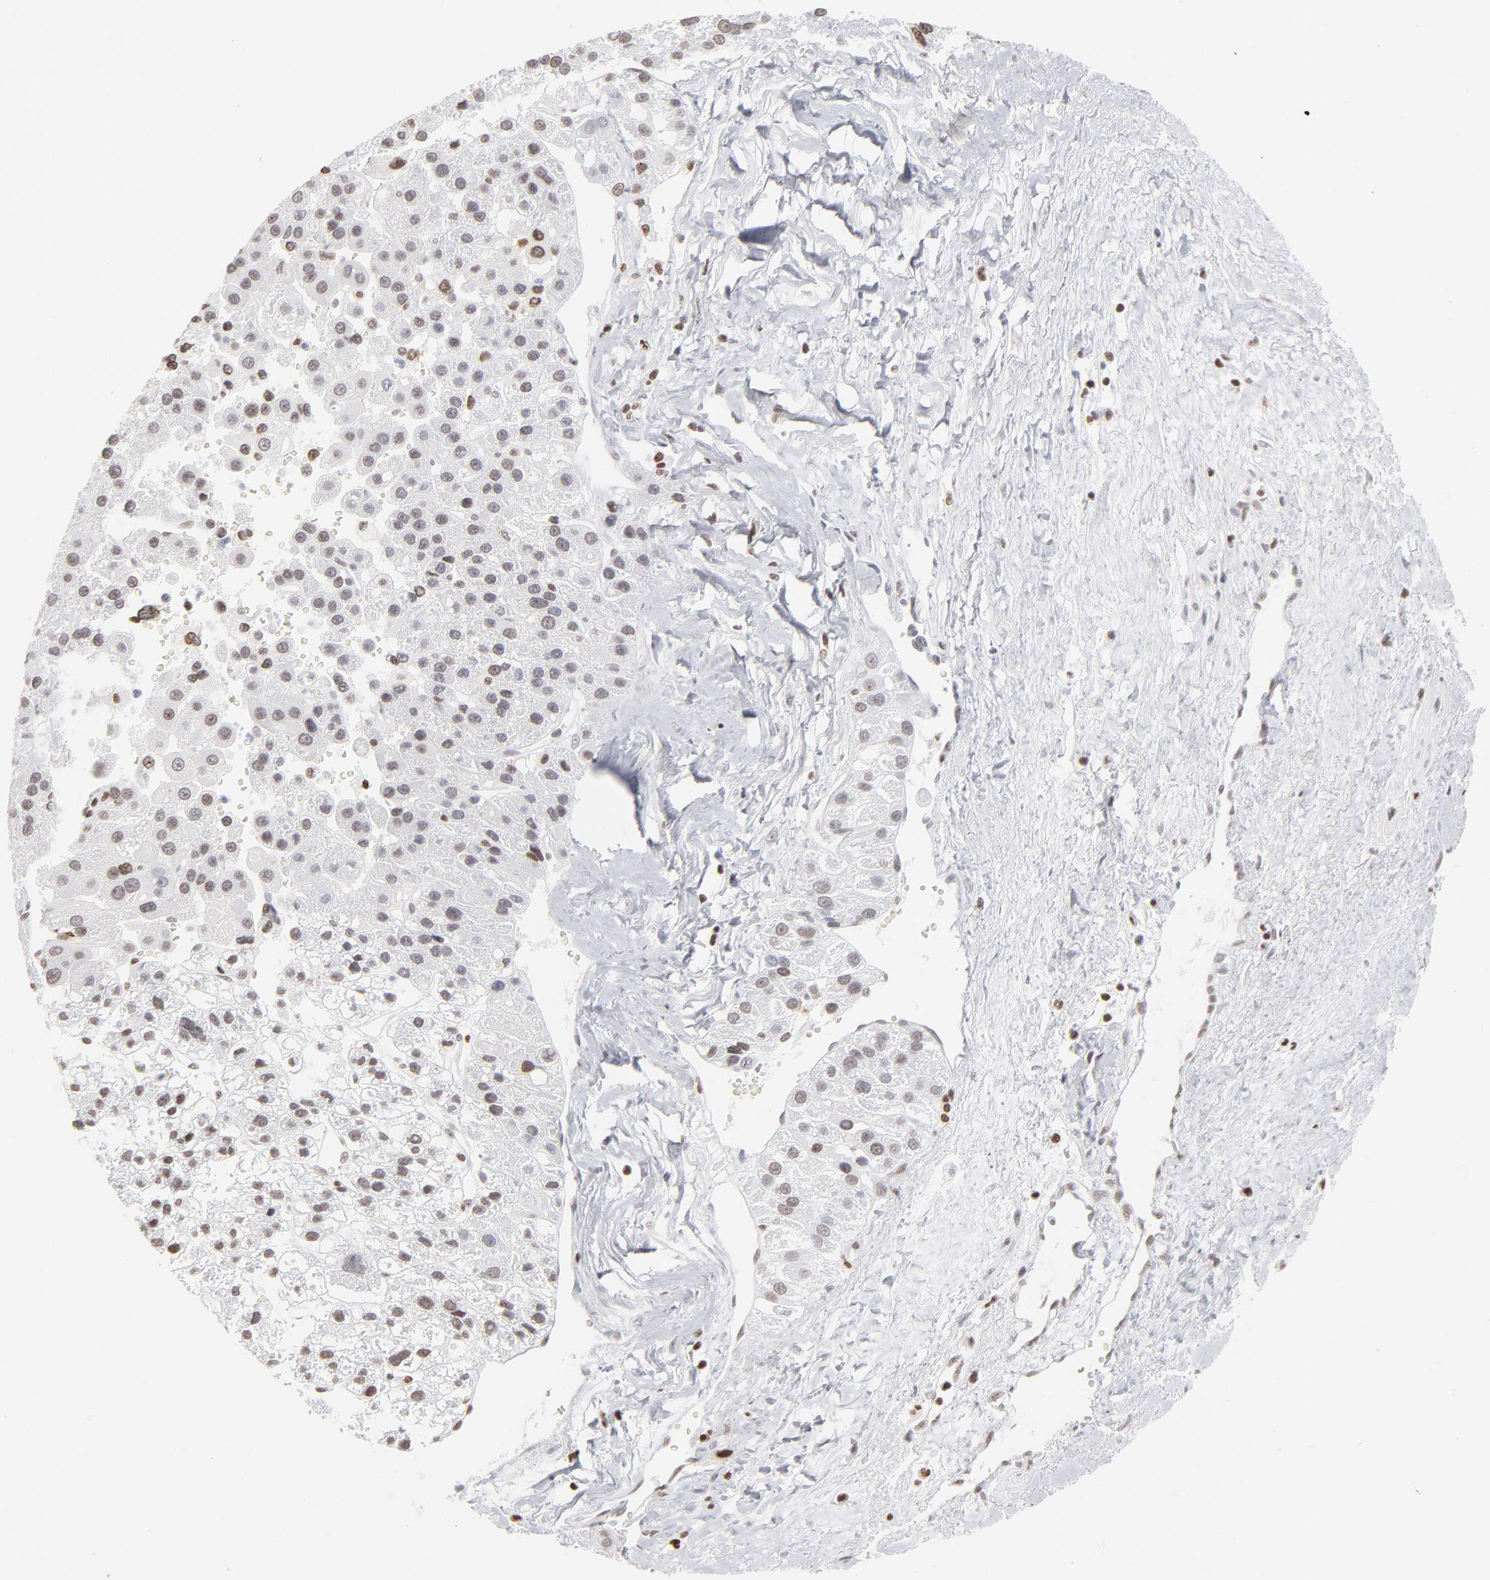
{"staining": {"intensity": "weak", "quantity": "<25%", "location": "nuclear"}, "tissue": "liver cancer", "cell_type": "Tumor cells", "image_type": "cancer", "snomed": [{"axis": "morphology", "description": "Carcinoma, Hepatocellular, NOS"}, {"axis": "topography", "description": "Liver"}], "caption": "Immunohistochemistry of liver hepatocellular carcinoma demonstrates no positivity in tumor cells.", "gene": "PARP1", "patient": {"sex": "female", "age": 85}}